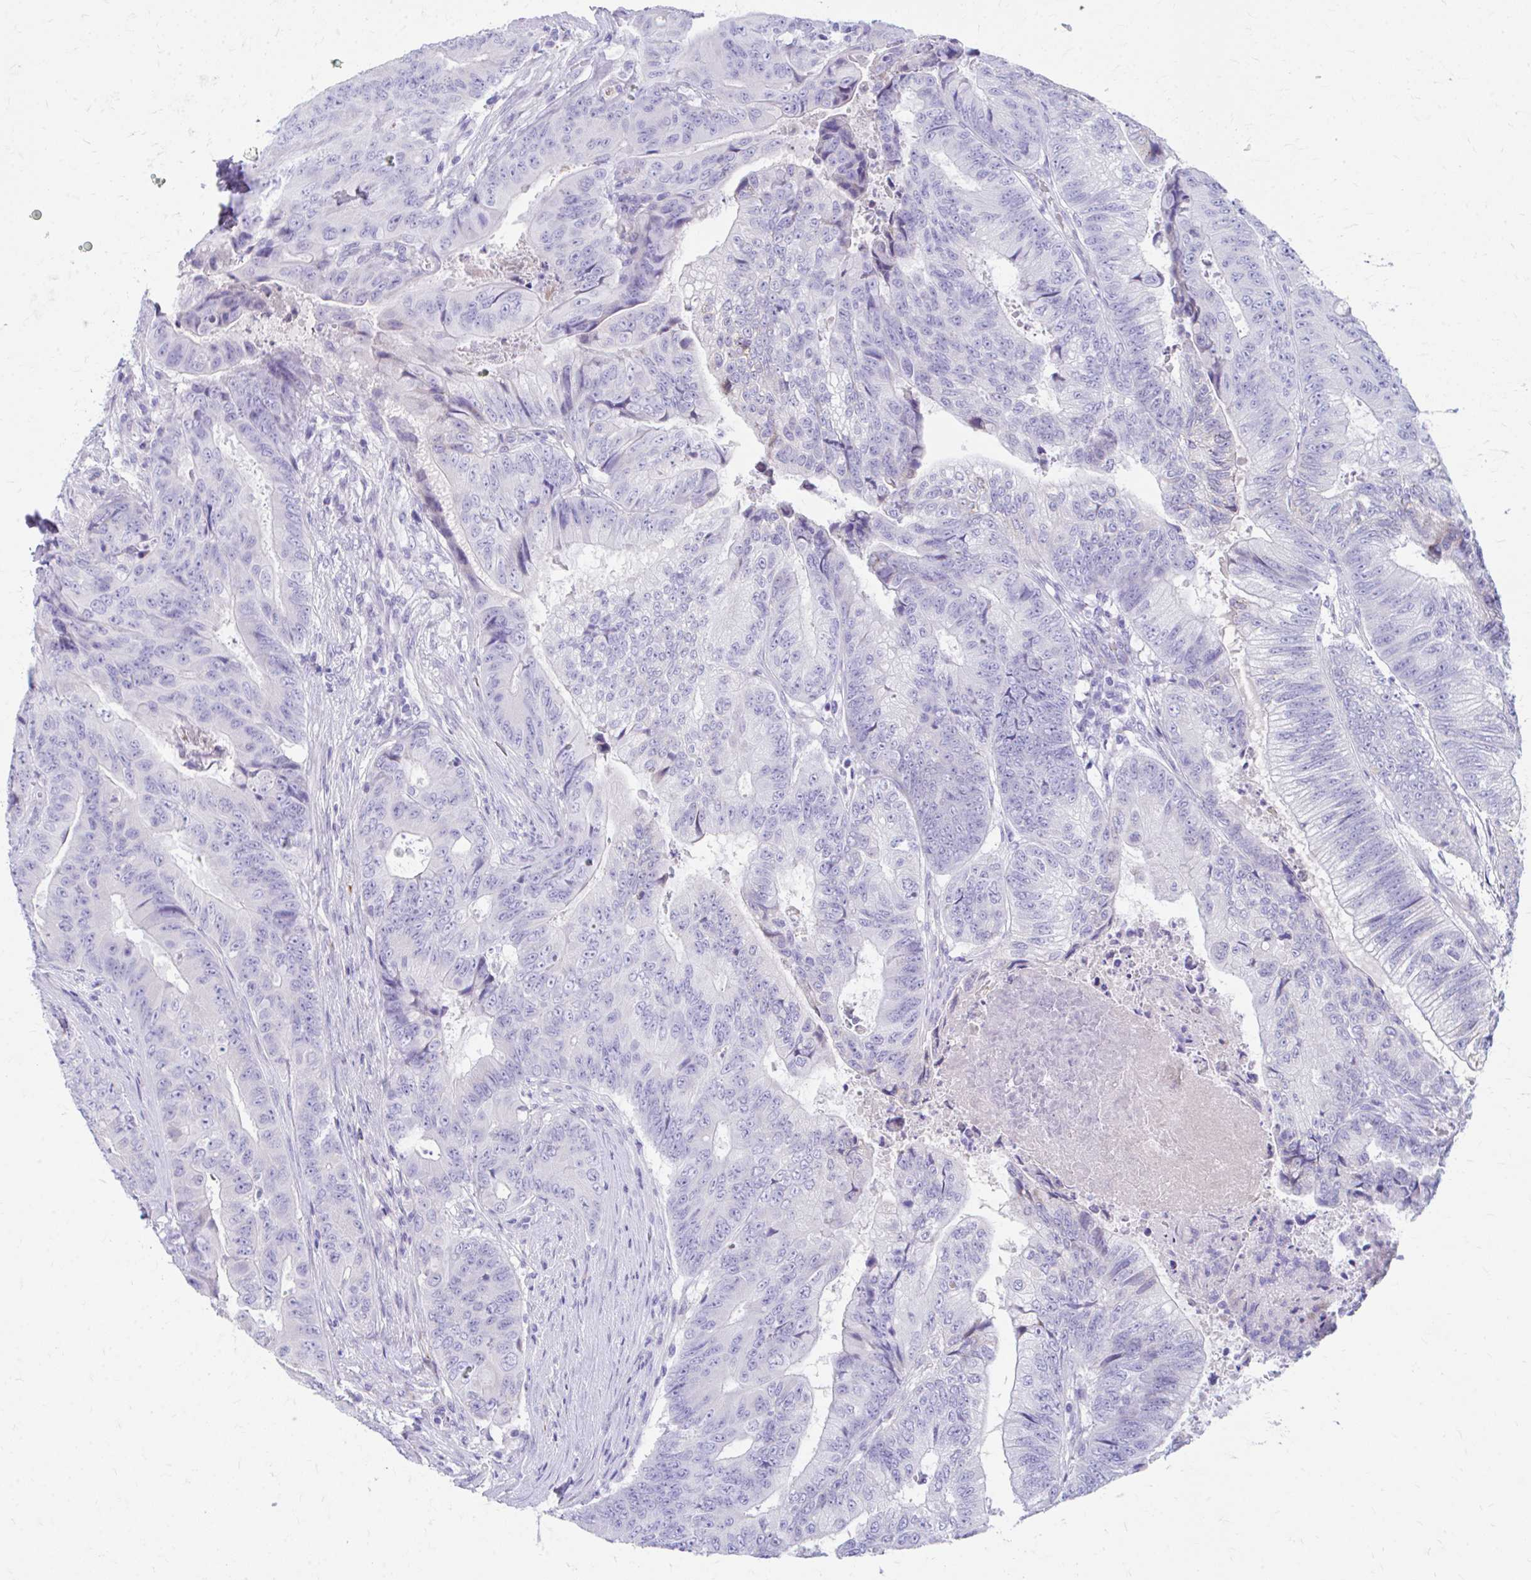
{"staining": {"intensity": "negative", "quantity": "none", "location": "none"}, "tissue": "colorectal cancer", "cell_type": "Tumor cells", "image_type": "cancer", "snomed": [{"axis": "morphology", "description": "Adenocarcinoma, NOS"}, {"axis": "topography", "description": "Colon"}], "caption": "This histopathology image is of colorectal cancer stained with immunohistochemistry (IHC) to label a protein in brown with the nuclei are counter-stained blue. There is no staining in tumor cells.", "gene": "KRIT1", "patient": {"sex": "female", "age": 48}}